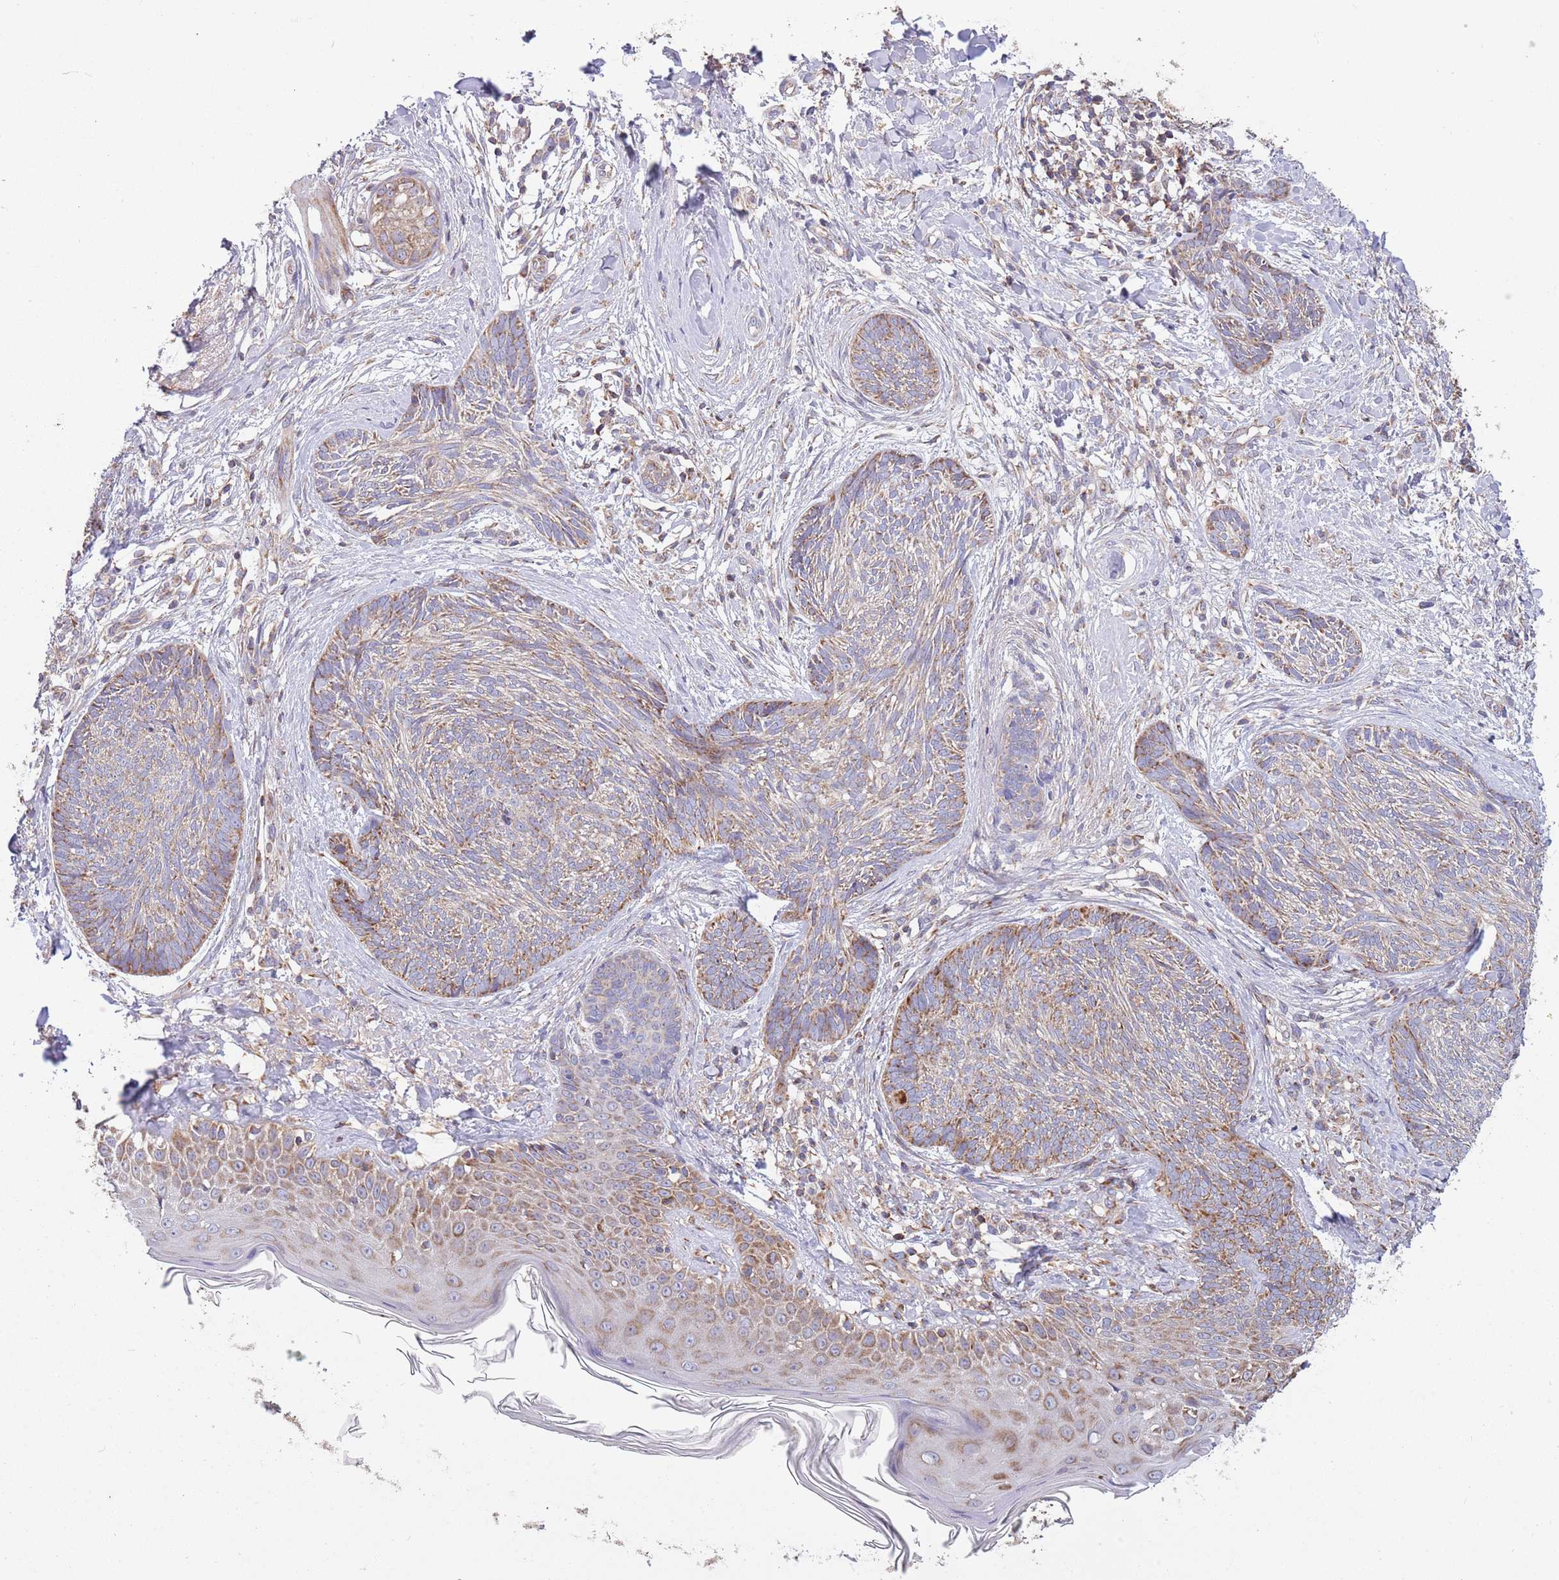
{"staining": {"intensity": "weak", "quantity": ">75%", "location": "cytoplasmic/membranous"}, "tissue": "skin cancer", "cell_type": "Tumor cells", "image_type": "cancer", "snomed": [{"axis": "morphology", "description": "Basal cell carcinoma"}, {"axis": "topography", "description": "Skin"}], "caption": "IHC image of neoplastic tissue: human skin cancer (basal cell carcinoma) stained using immunohistochemistry (IHC) reveals low levels of weak protein expression localized specifically in the cytoplasmic/membranous of tumor cells, appearing as a cytoplasmic/membranous brown color.", "gene": "IRS4", "patient": {"sex": "male", "age": 73}}